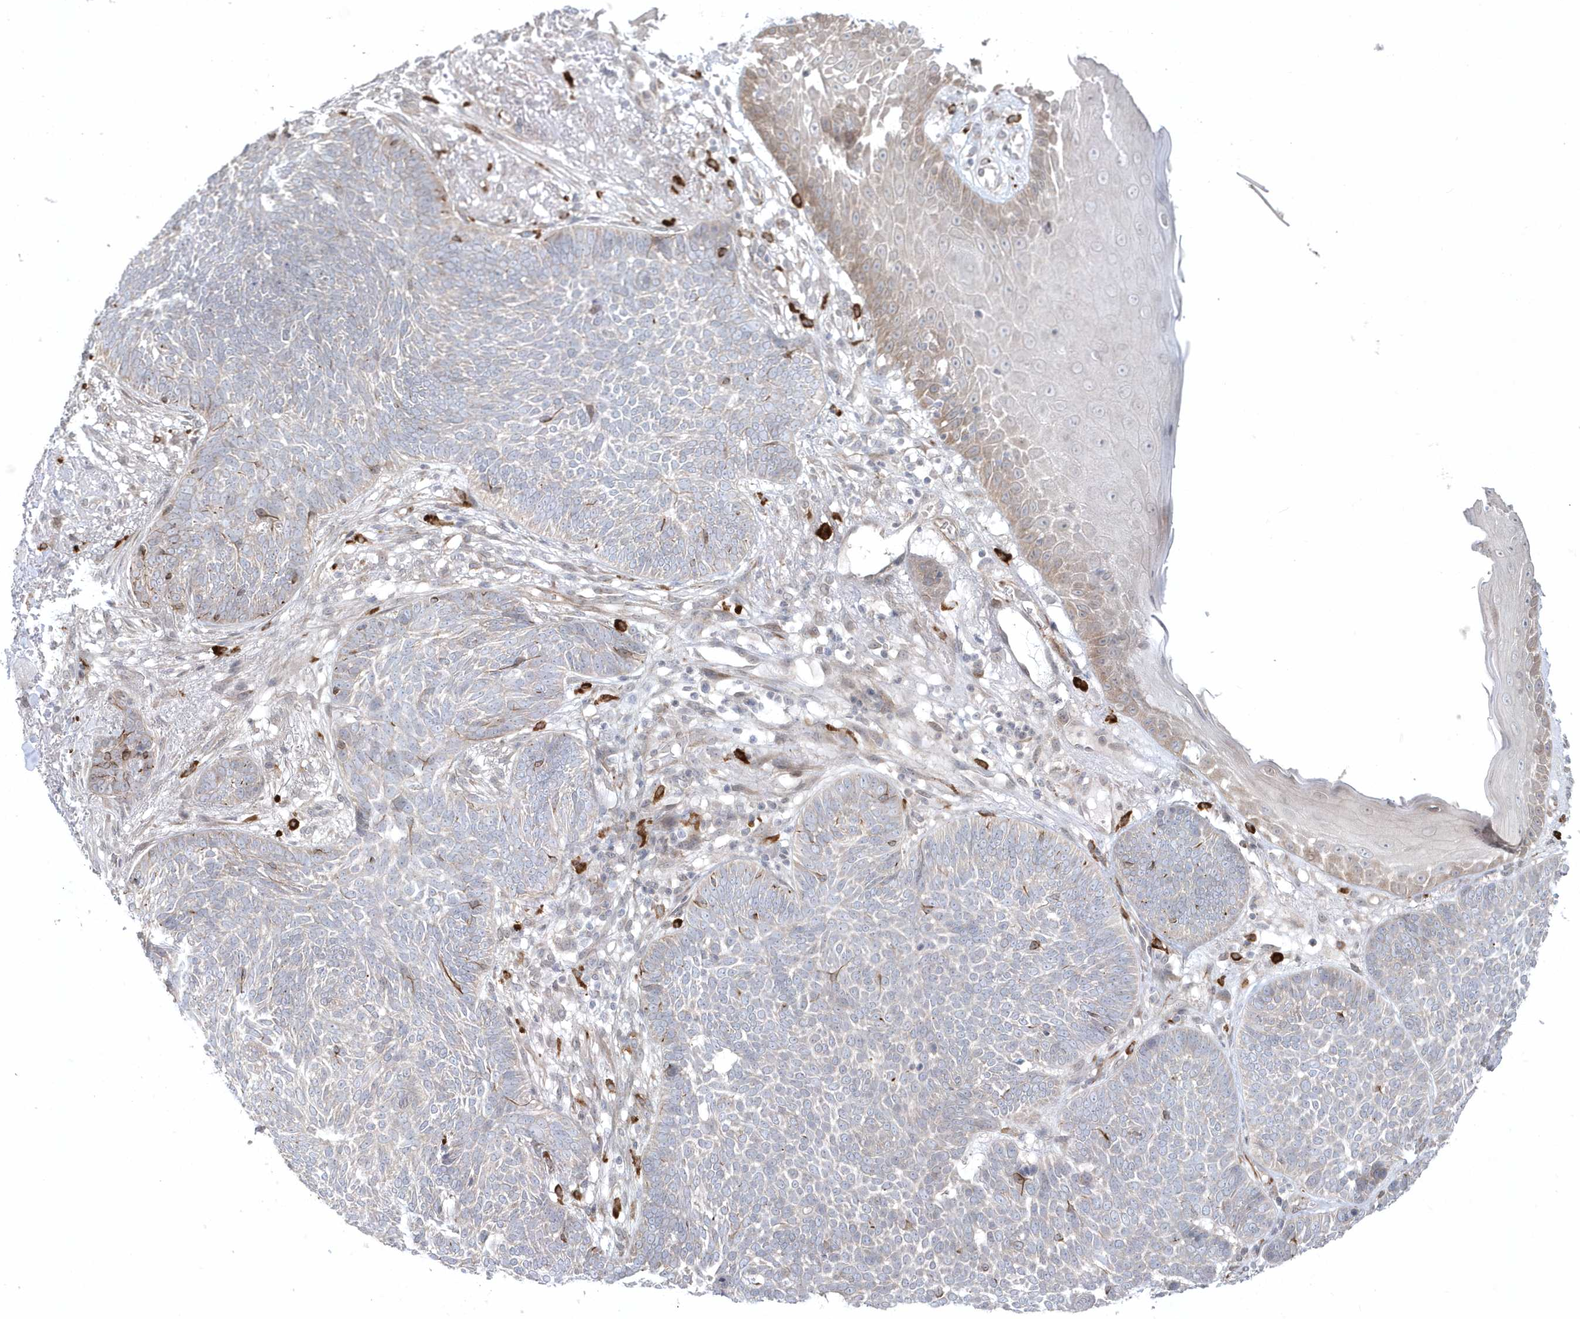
{"staining": {"intensity": "negative", "quantity": "none", "location": "none"}, "tissue": "skin cancer", "cell_type": "Tumor cells", "image_type": "cancer", "snomed": [{"axis": "morphology", "description": "Normal tissue, NOS"}, {"axis": "morphology", "description": "Basal cell carcinoma"}, {"axis": "topography", "description": "Skin"}], "caption": "IHC photomicrograph of skin cancer stained for a protein (brown), which exhibits no positivity in tumor cells.", "gene": "DHX57", "patient": {"sex": "male", "age": 64}}